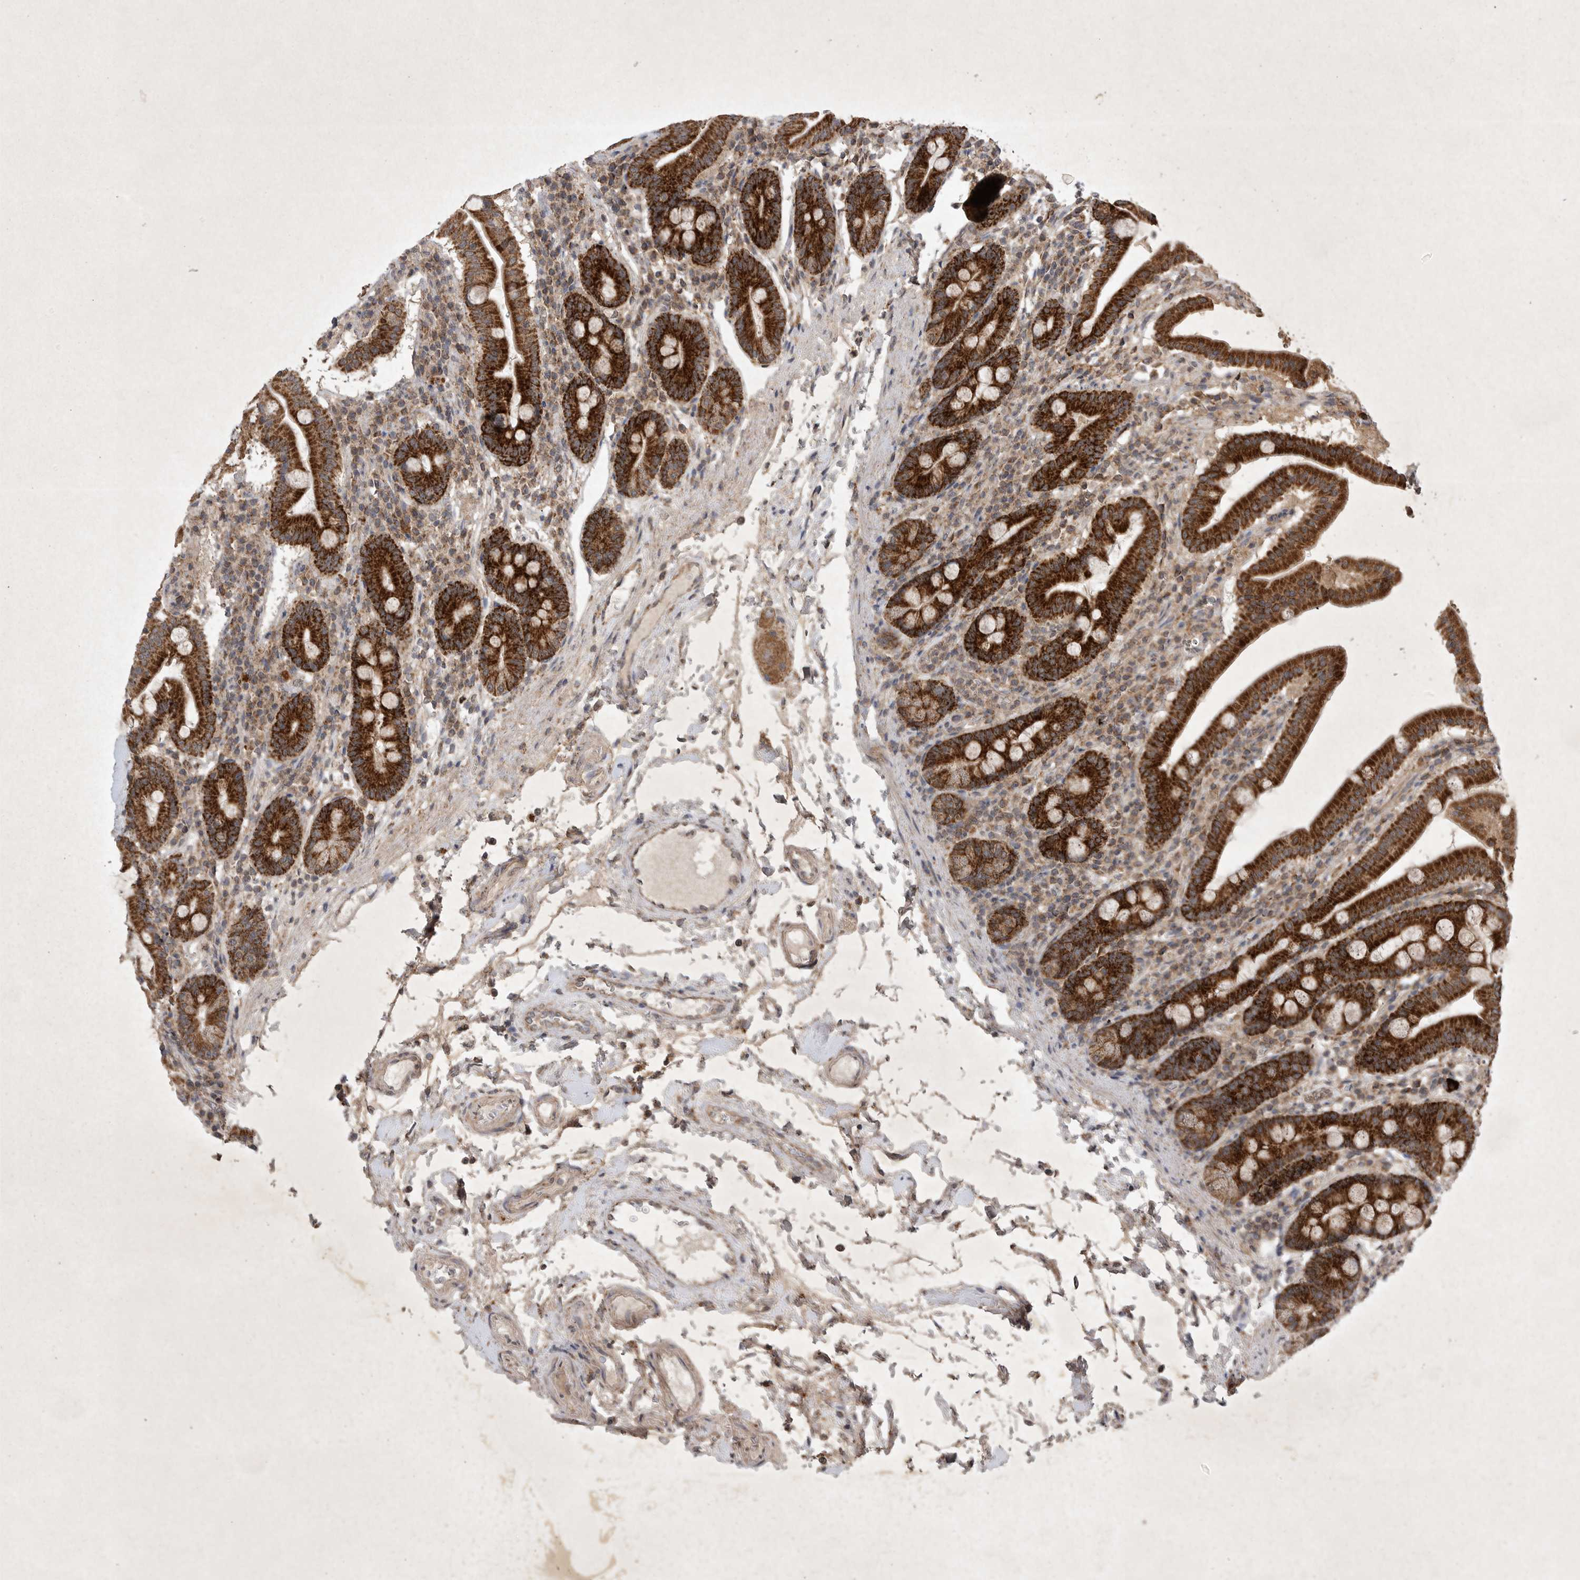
{"staining": {"intensity": "strong", "quantity": ">75%", "location": "cytoplasmic/membranous"}, "tissue": "duodenum", "cell_type": "Glandular cells", "image_type": "normal", "snomed": [{"axis": "morphology", "description": "Normal tissue, NOS"}, {"axis": "morphology", "description": "Adenocarcinoma, NOS"}, {"axis": "topography", "description": "Pancreas"}, {"axis": "topography", "description": "Duodenum"}], "caption": "Brown immunohistochemical staining in normal human duodenum shows strong cytoplasmic/membranous expression in about >75% of glandular cells. (brown staining indicates protein expression, while blue staining denotes nuclei).", "gene": "DDR1", "patient": {"sex": "male", "age": 50}}